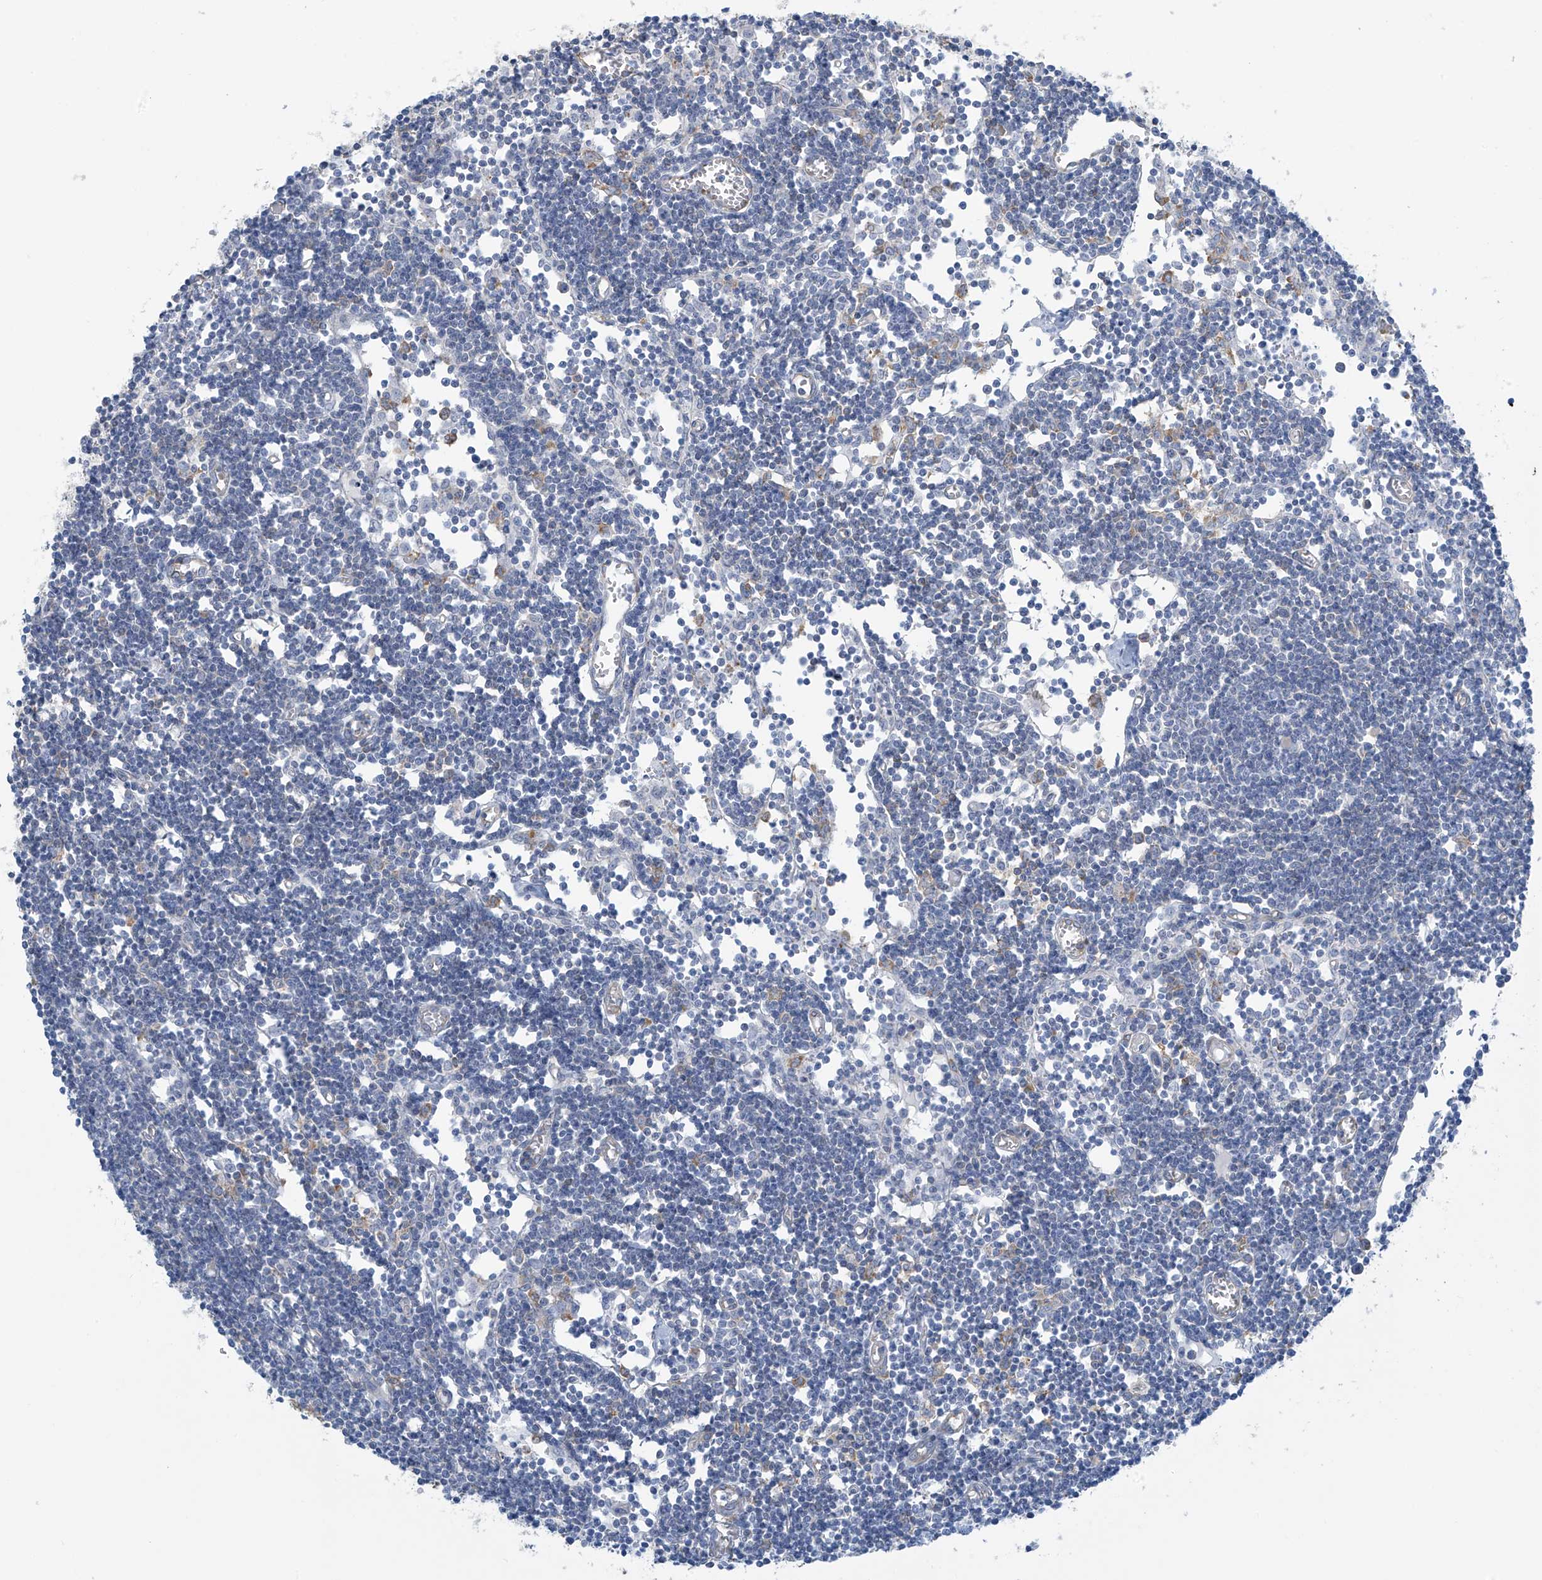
{"staining": {"intensity": "negative", "quantity": "none", "location": "none"}, "tissue": "lymph node", "cell_type": "Germinal center cells", "image_type": "normal", "snomed": [{"axis": "morphology", "description": "Normal tissue, NOS"}, {"axis": "topography", "description": "Lymph node"}], "caption": "Micrograph shows no significant protein staining in germinal center cells of normal lymph node. Brightfield microscopy of IHC stained with DAB (brown) and hematoxylin (blue), captured at high magnification.", "gene": "ZNF846", "patient": {"sex": "female", "age": 11}}